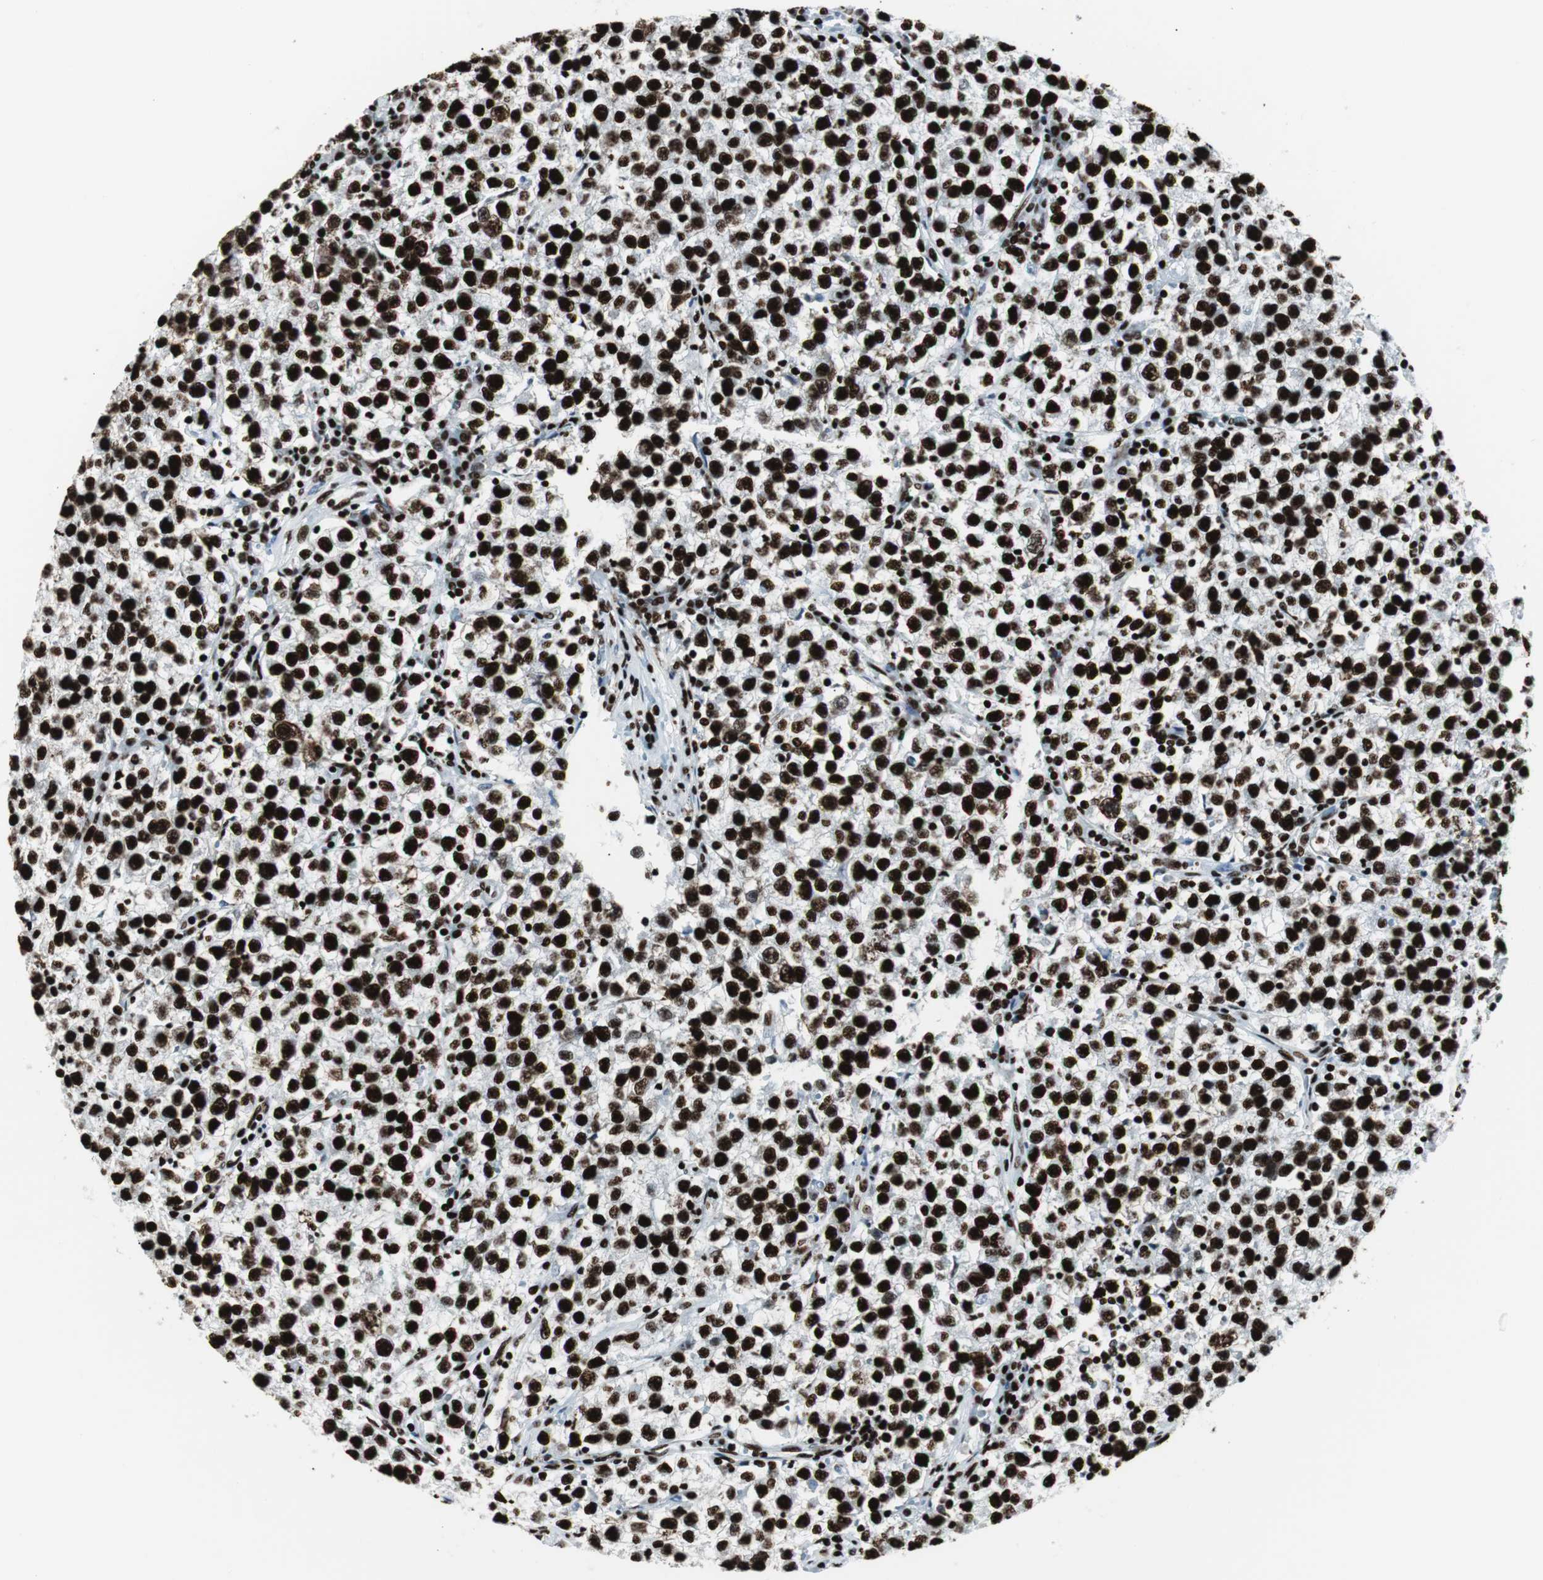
{"staining": {"intensity": "strong", "quantity": ">75%", "location": "nuclear"}, "tissue": "testis cancer", "cell_type": "Tumor cells", "image_type": "cancer", "snomed": [{"axis": "morphology", "description": "Seminoma, NOS"}, {"axis": "topography", "description": "Testis"}], "caption": "Tumor cells exhibit high levels of strong nuclear staining in approximately >75% of cells in seminoma (testis). (Brightfield microscopy of DAB IHC at high magnification).", "gene": "NCL", "patient": {"sex": "male", "age": 22}}